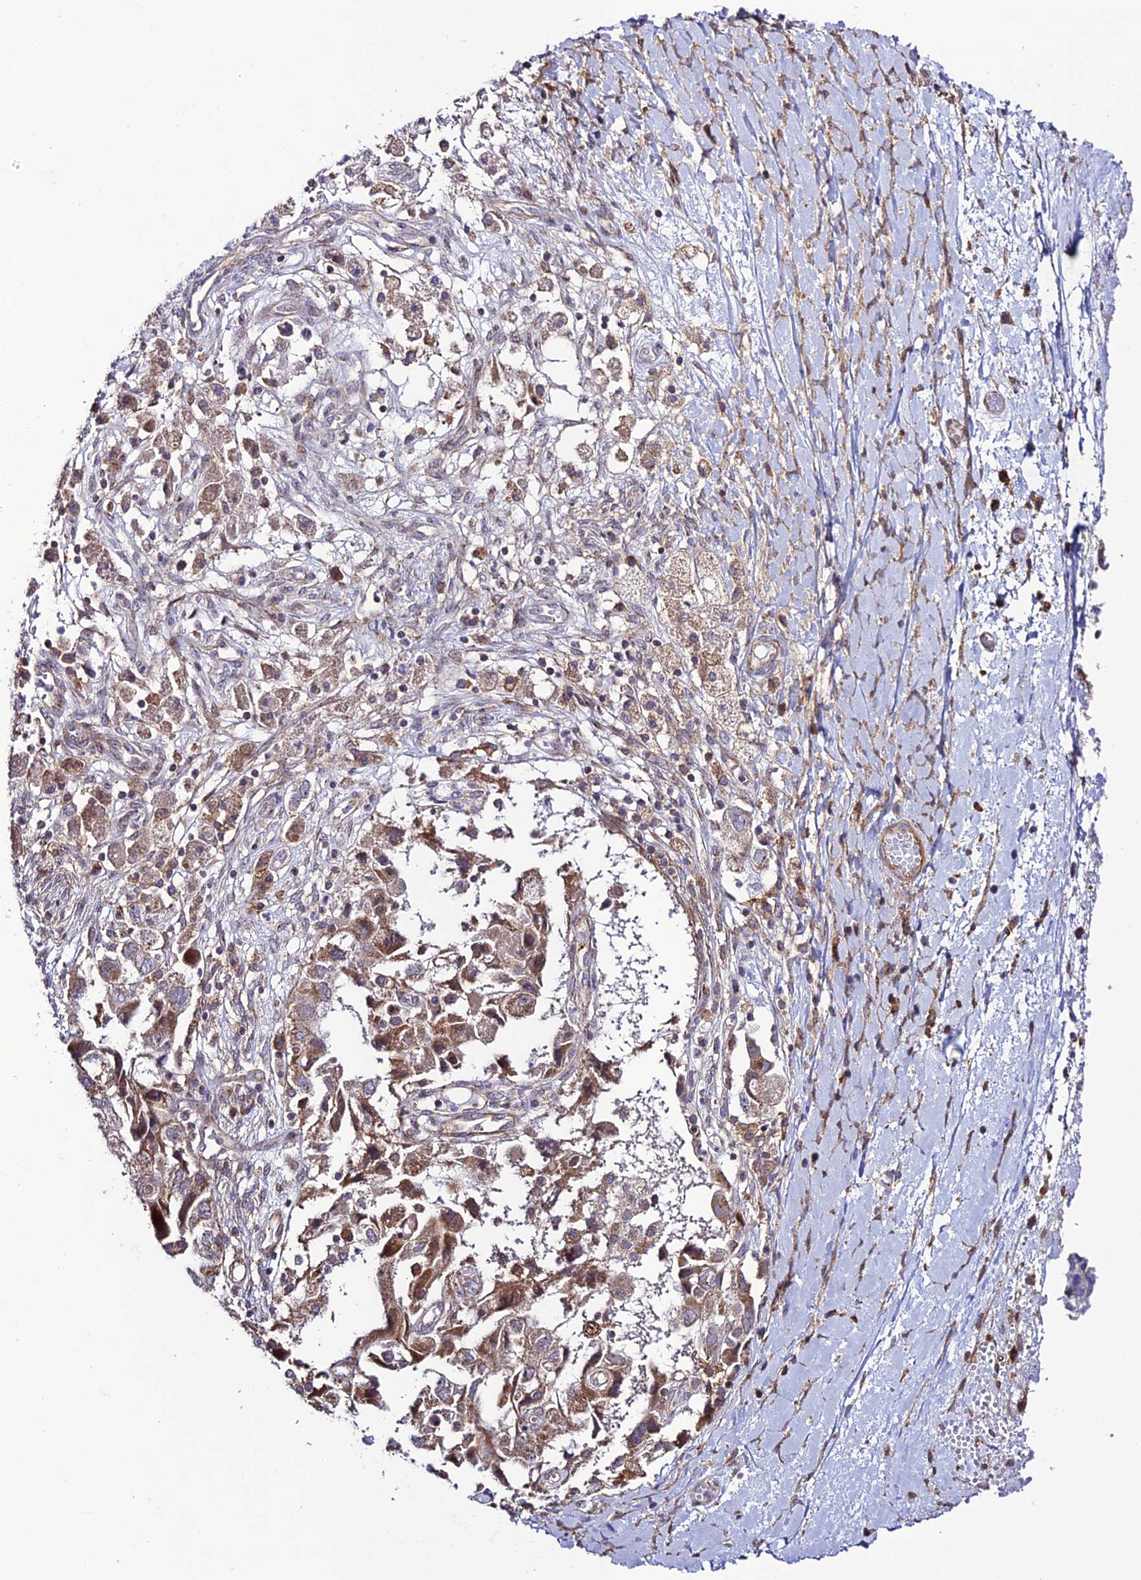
{"staining": {"intensity": "moderate", "quantity": "25%-75%", "location": "cytoplasmic/membranous"}, "tissue": "ovarian cancer", "cell_type": "Tumor cells", "image_type": "cancer", "snomed": [{"axis": "morphology", "description": "Carcinoma, NOS"}, {"axis": "morphology", "description": "Cystadenocarcinoma, serous, NOS"}, {"axis": "topography", "description": "Ovary"}], "caption": "Ovarian cancer tissue demonstrates moderate cytoplasmic/membranous expression in about 25%-75% of tumor cells Nuclei are stained in blue.", "gene": "TNIP3", "patient": {"sex": "female", "age": 69}}